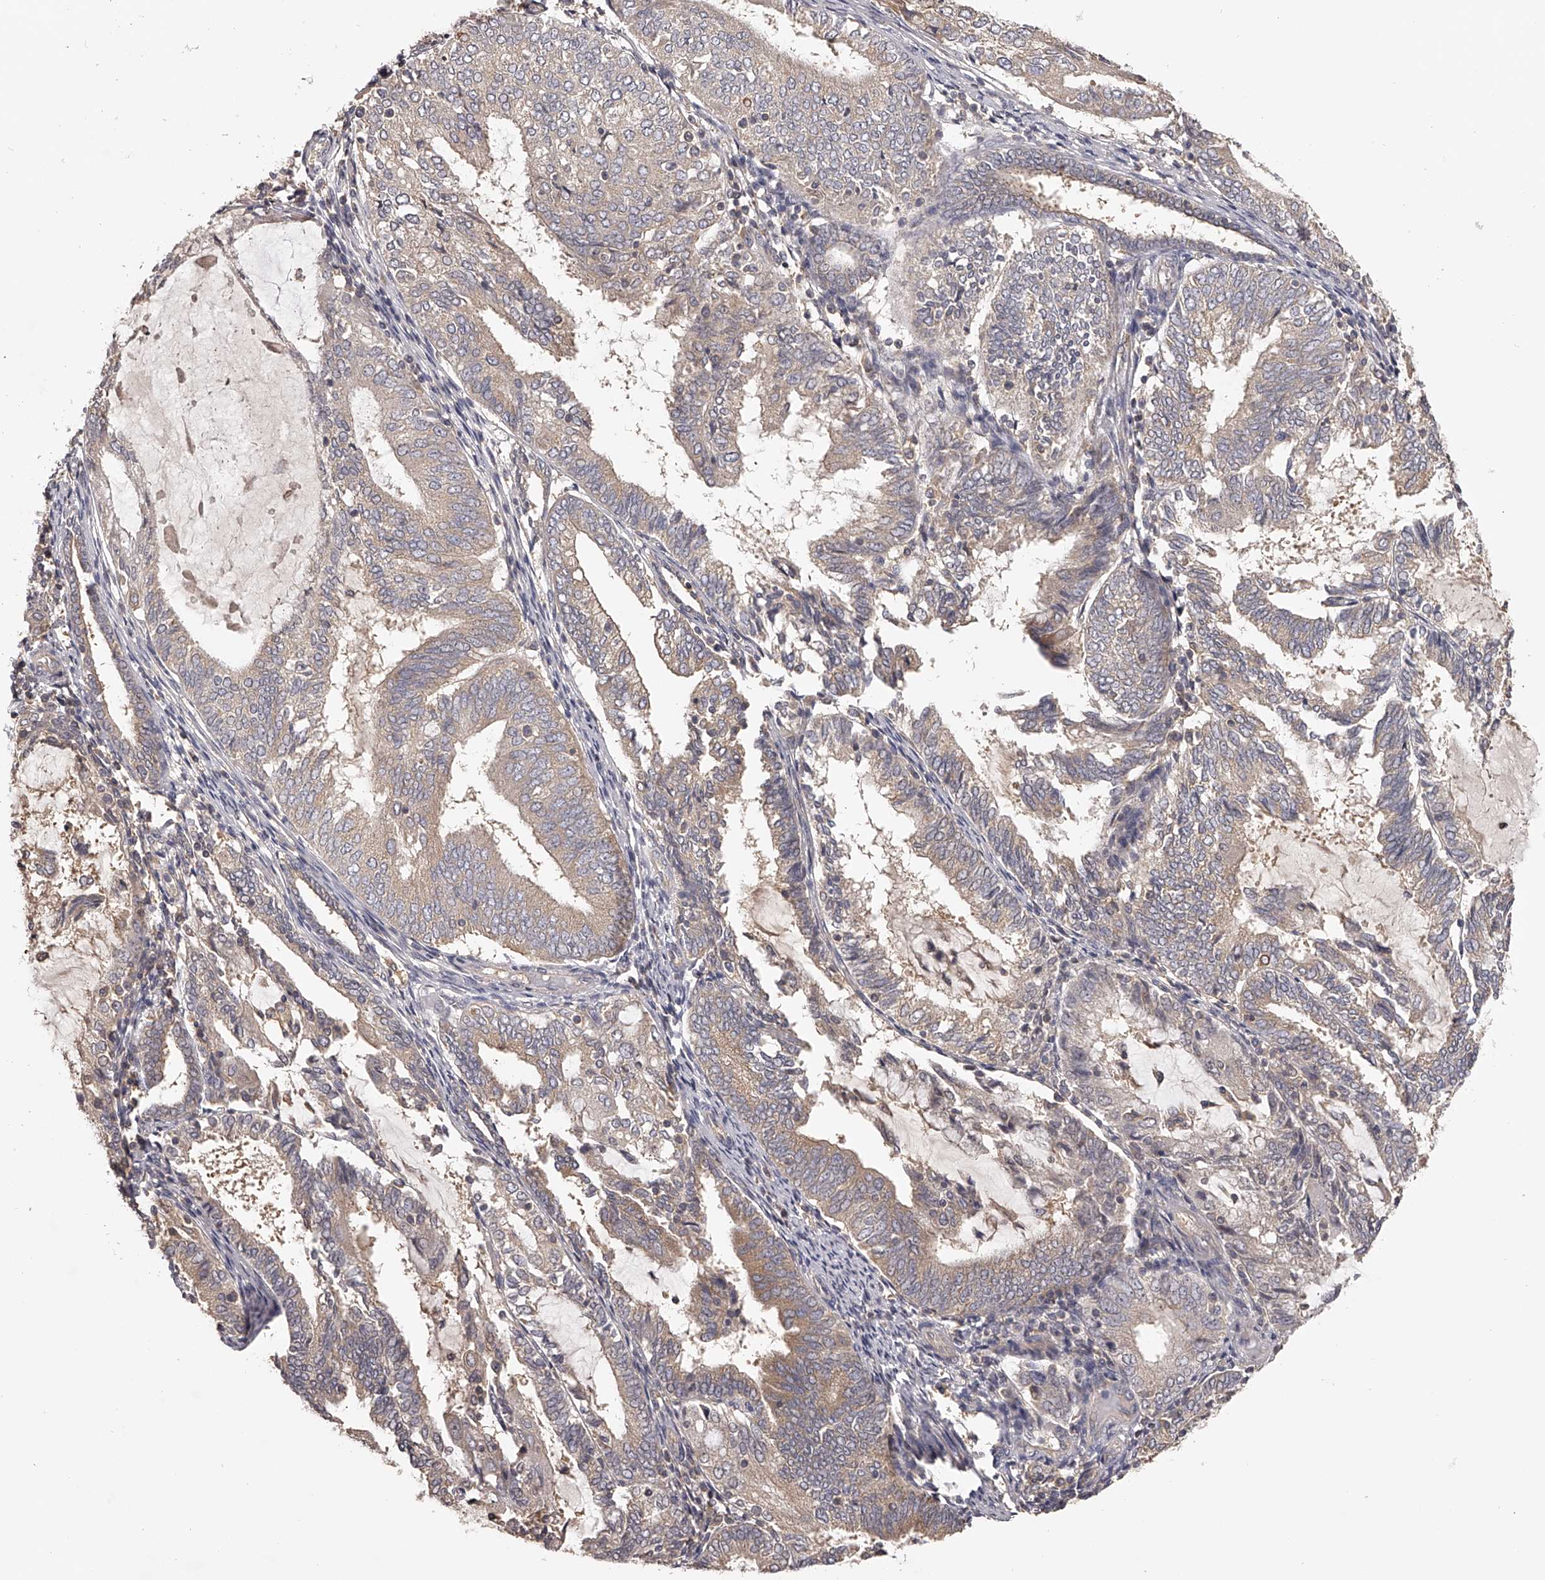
{"staining": {"intensity": "moderate", "quantity": "<25%", "location": "cytoplasmic/membranous"}, "tissue": "endometrial cancer", "cell_type": "Tumor cells", "image_type": "cancer", "snomed": [{"axis": "morphology", "description": "Adenocarcinoma, NOS"}, {"axis": "topography", "description": "Endometrium"}], "caption": "This photomicrograph displays immunohistochemistry (IHC) staining of human endometrial cancer, with low moderate cytoplasmic/membranous staining in about <25% of tumor cells.", "gene": "TNN", "patient": {"sex": "female", "age": 81}}